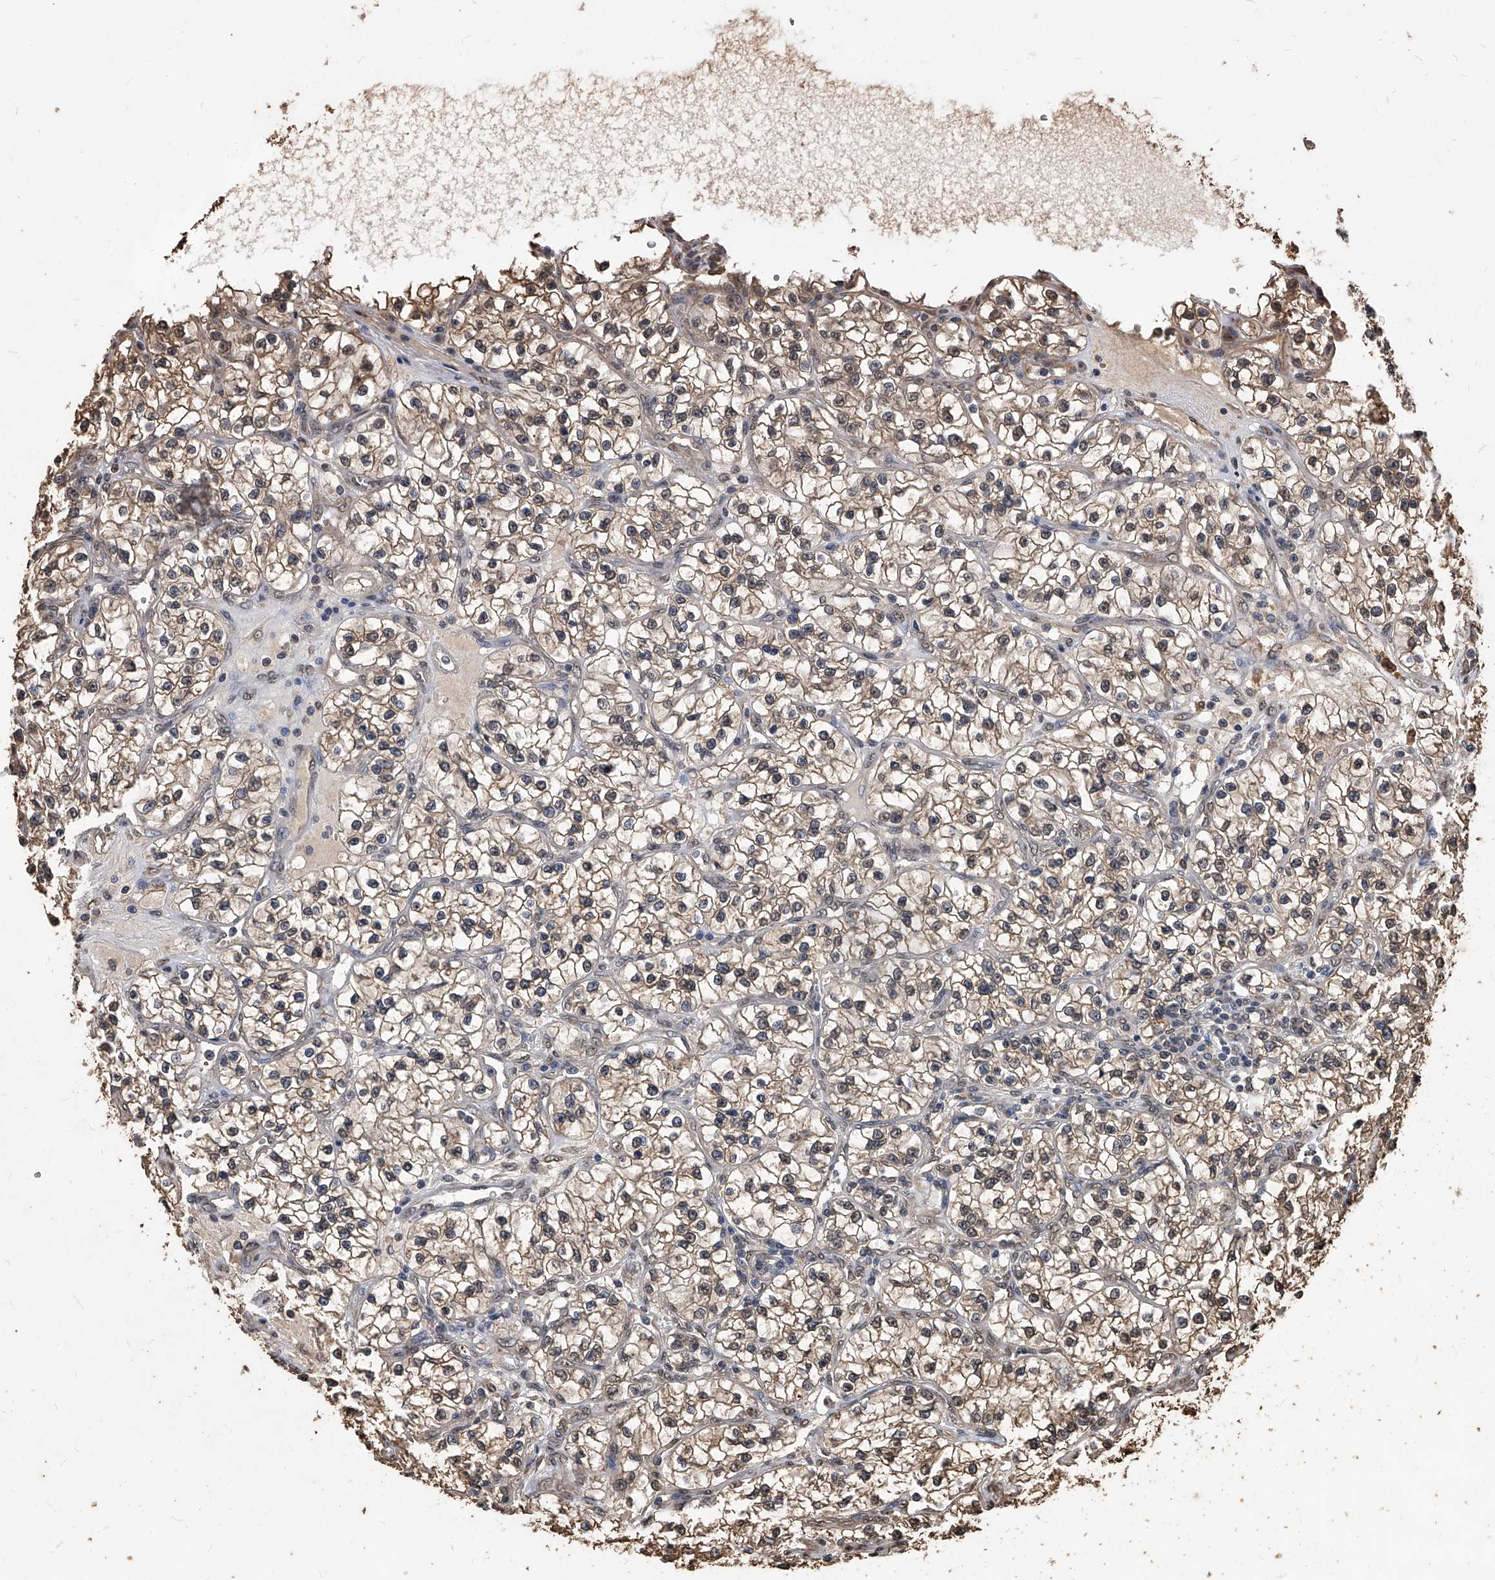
{"staining": {"intensity": "weak", "quantity": ">75%", "location": "cytoplasmic/membranous"}, "tissue": "renal cancer", "cell_type": "Tumor cells", "image_type": "cancer", "snomed": [{"axis": "morphology", "description": "Adenocarcinoma, NOS"}, {"axis": "topography", "description": "Kidney"}], "caption": "The micrograph shows immunohistochemical staining of adenocarcinoma (renal). There is weak cytoplasmic/membranous staining is seen in about >75% of tumor cells.", "gene": "FBXL4", "patient": {"sex": "female", "age": 57}}